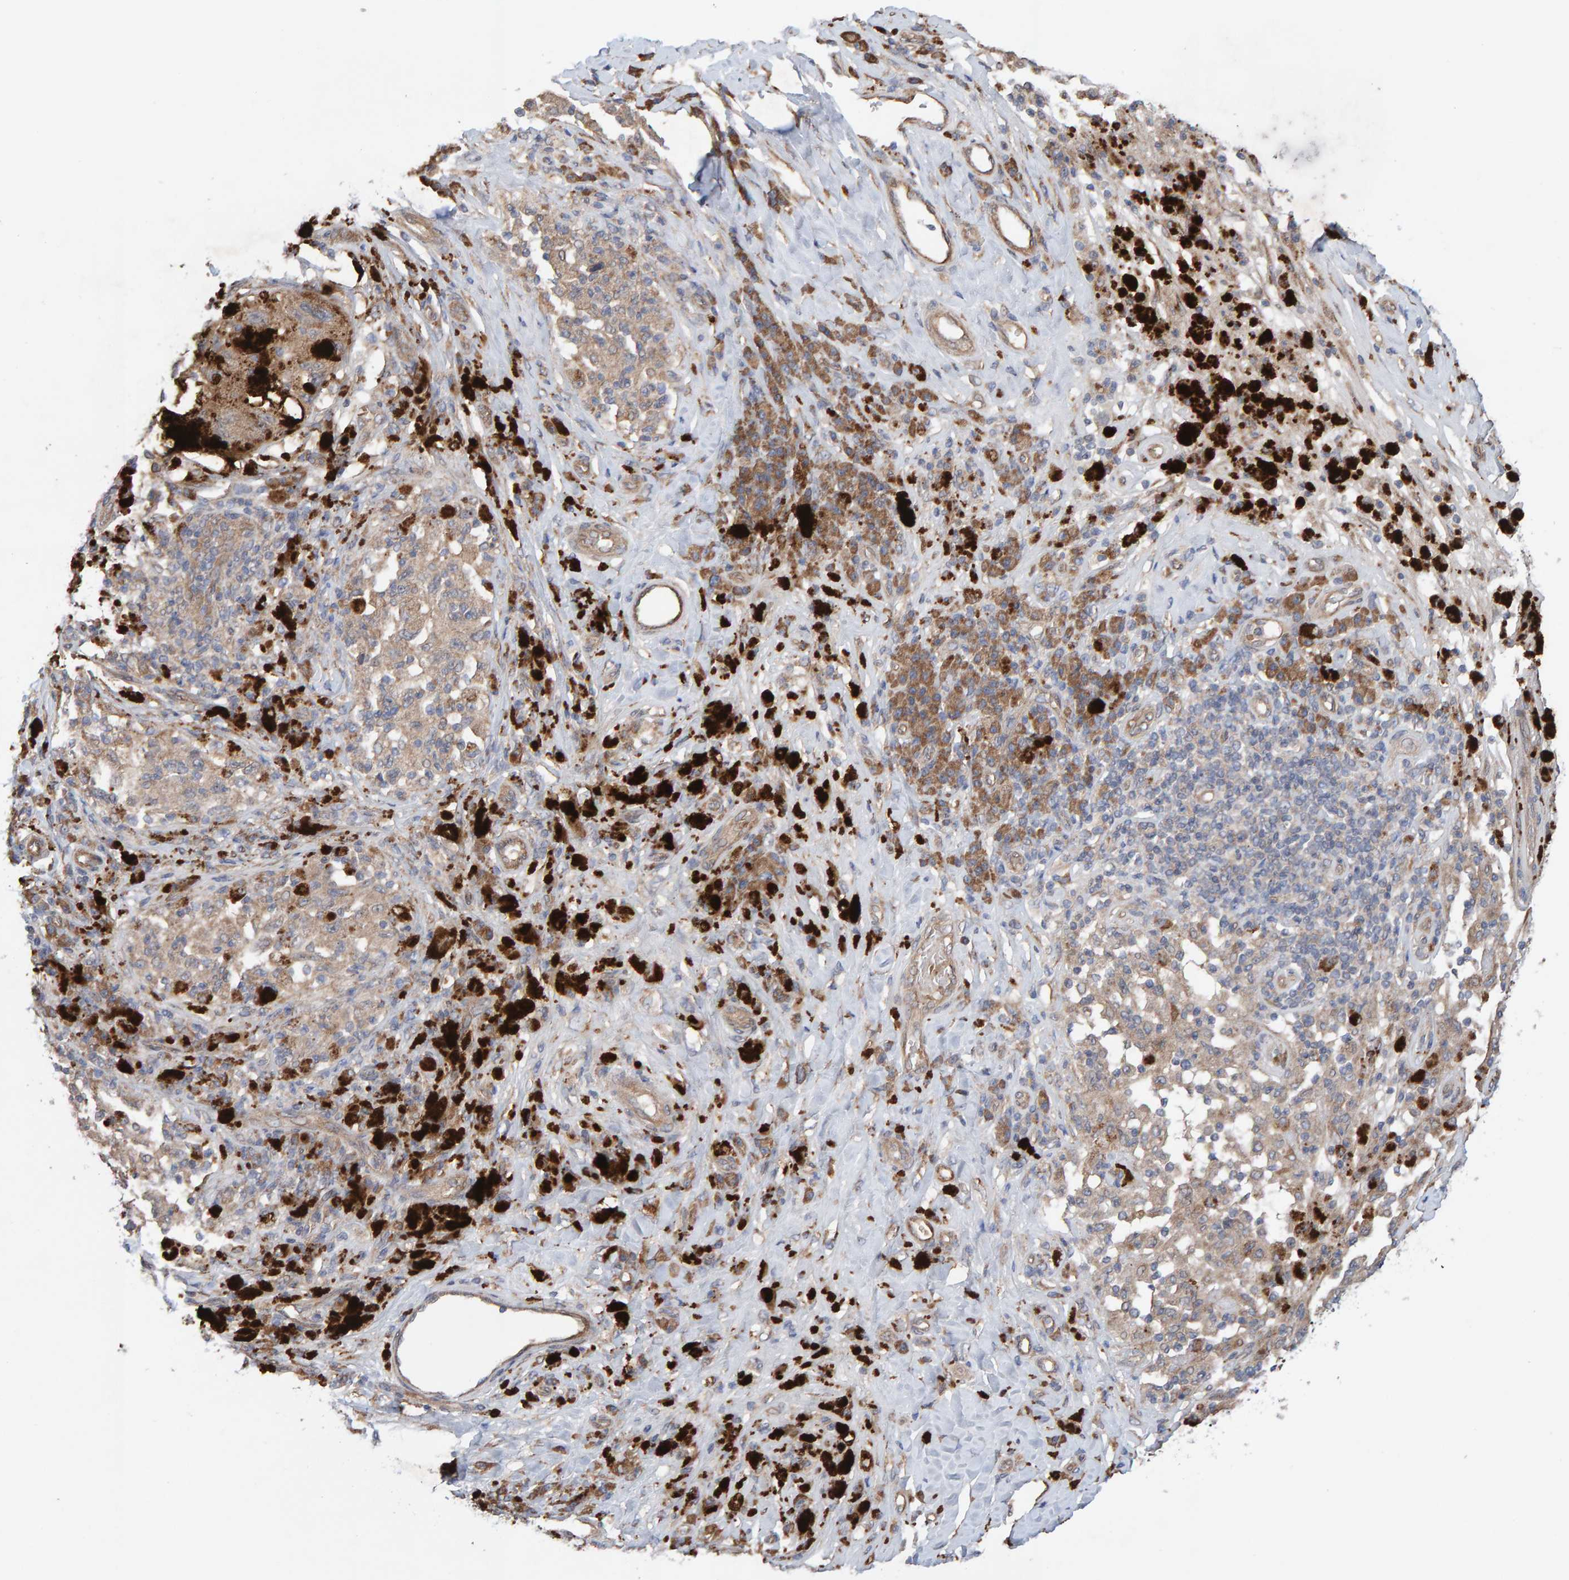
{"staining": {"intensity": "weak", "quantity": ">75%", "location": "cytoplasmic/membranous"}, "tissue": "melanoma", "cell_type": "Tumor cells", "image_type": "cancer", "snomed": [{"axis": "morphology", "description": "Malignant melanoma, NOS"}, {"axis": "topography", "description": "Skin"}], "caption": "Human melanoma stained with a protein marker reveals weak staining in tumor cells.", "gene": "LRSAM1", "patient": {"sex": "female", "age": 73}}